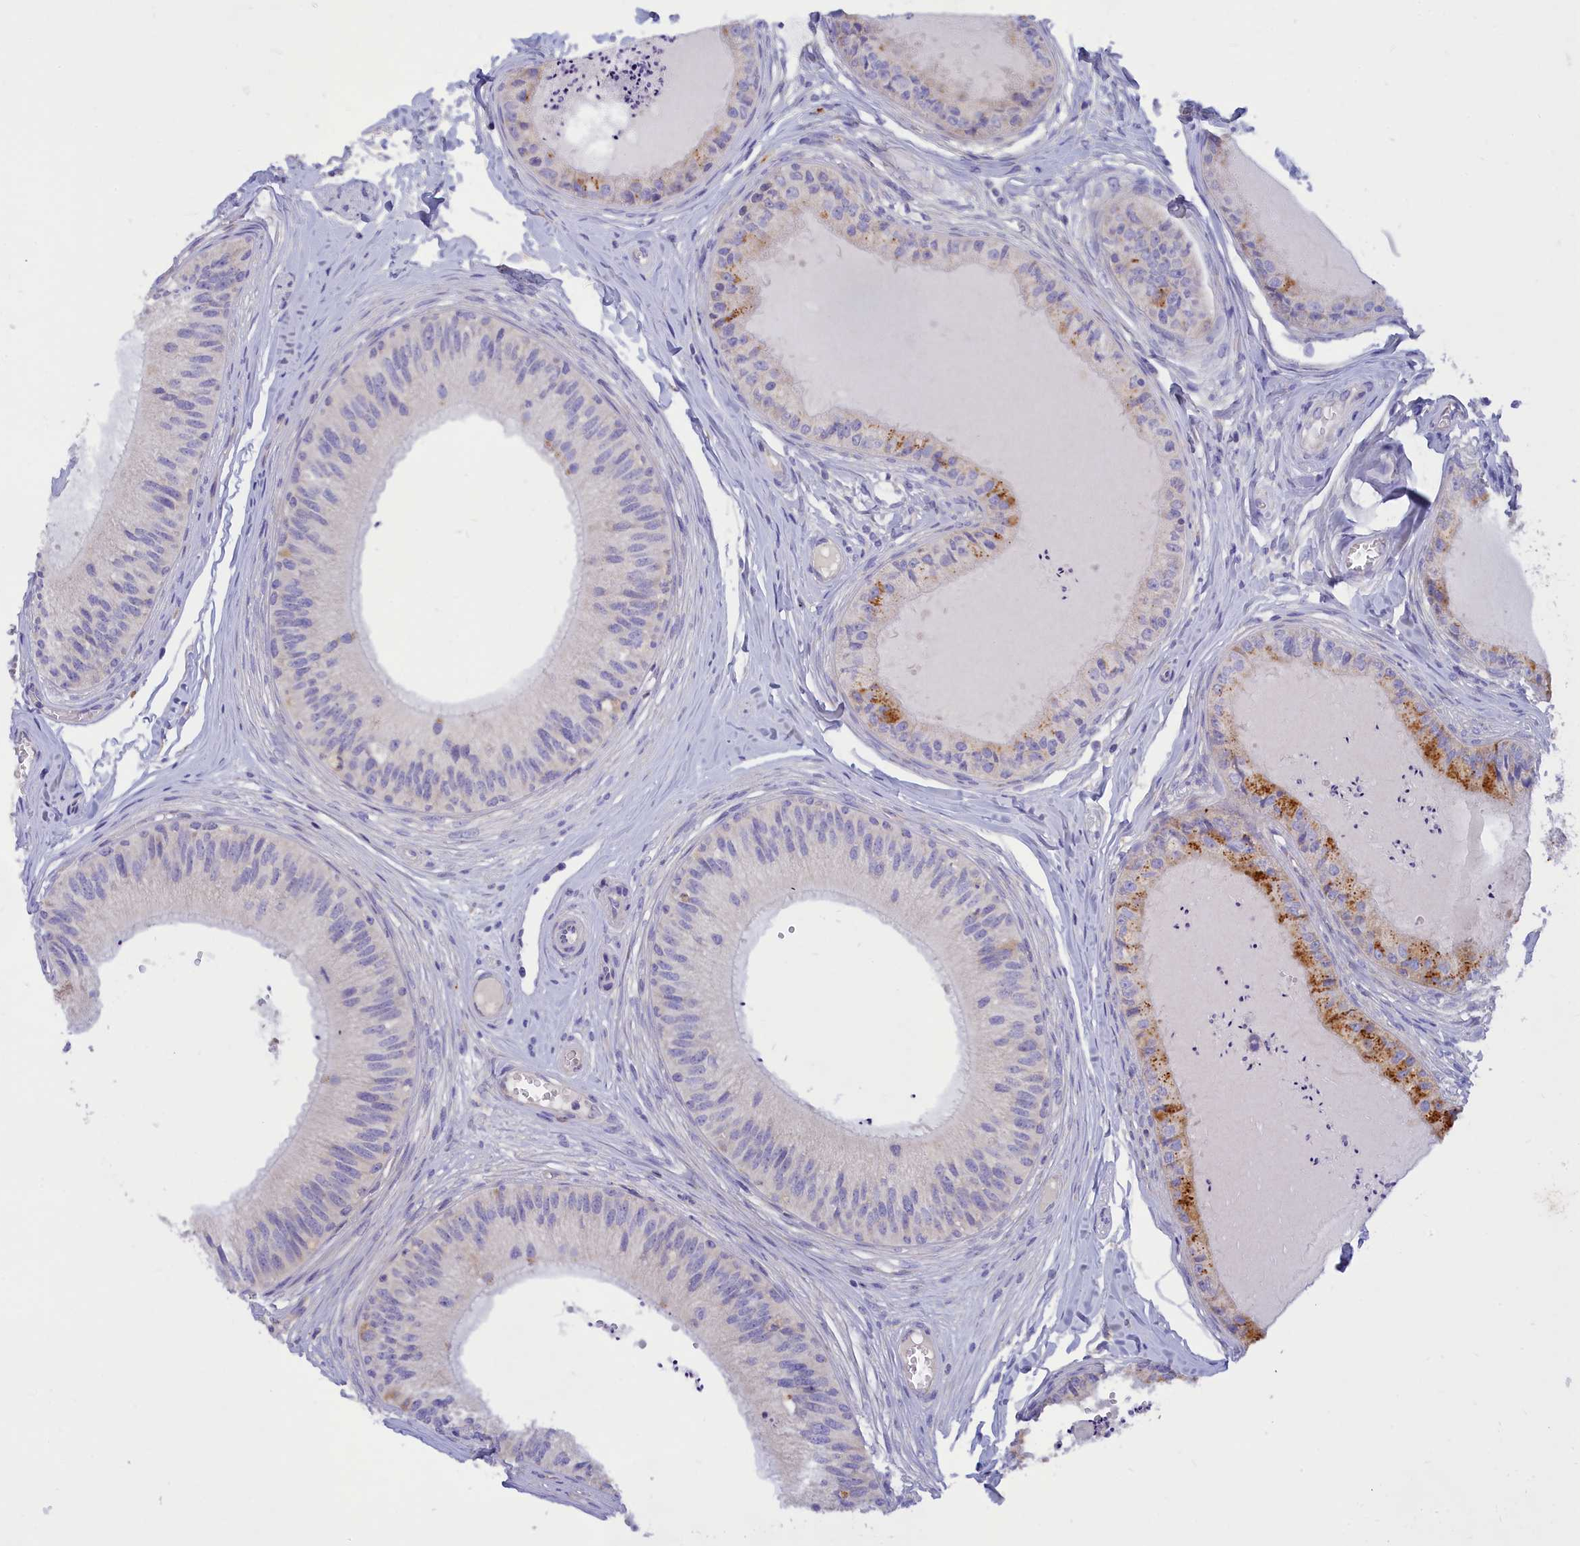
{"staining": {"intensity": "moderate", "quantity": "<25%", "location": "cytoplasmic/membranous"}, "tissue": "epididymis", "cell_type": "Glandular cells", "image_type": "normal", "snomed": [{"axis": "morphology", "description": "Normal tissue, NOS"}, {"axis": "topography", "description": "Epididymis"}], "caption": "An image showing moderate cytoplasmic/membranous staining in about <25% of glandular cells in unremarkable epididymis, as visualized by brown immunohistochemical staining.", "gene": "TMEM30B", "patient": {"sex": "male", "age": 31}}